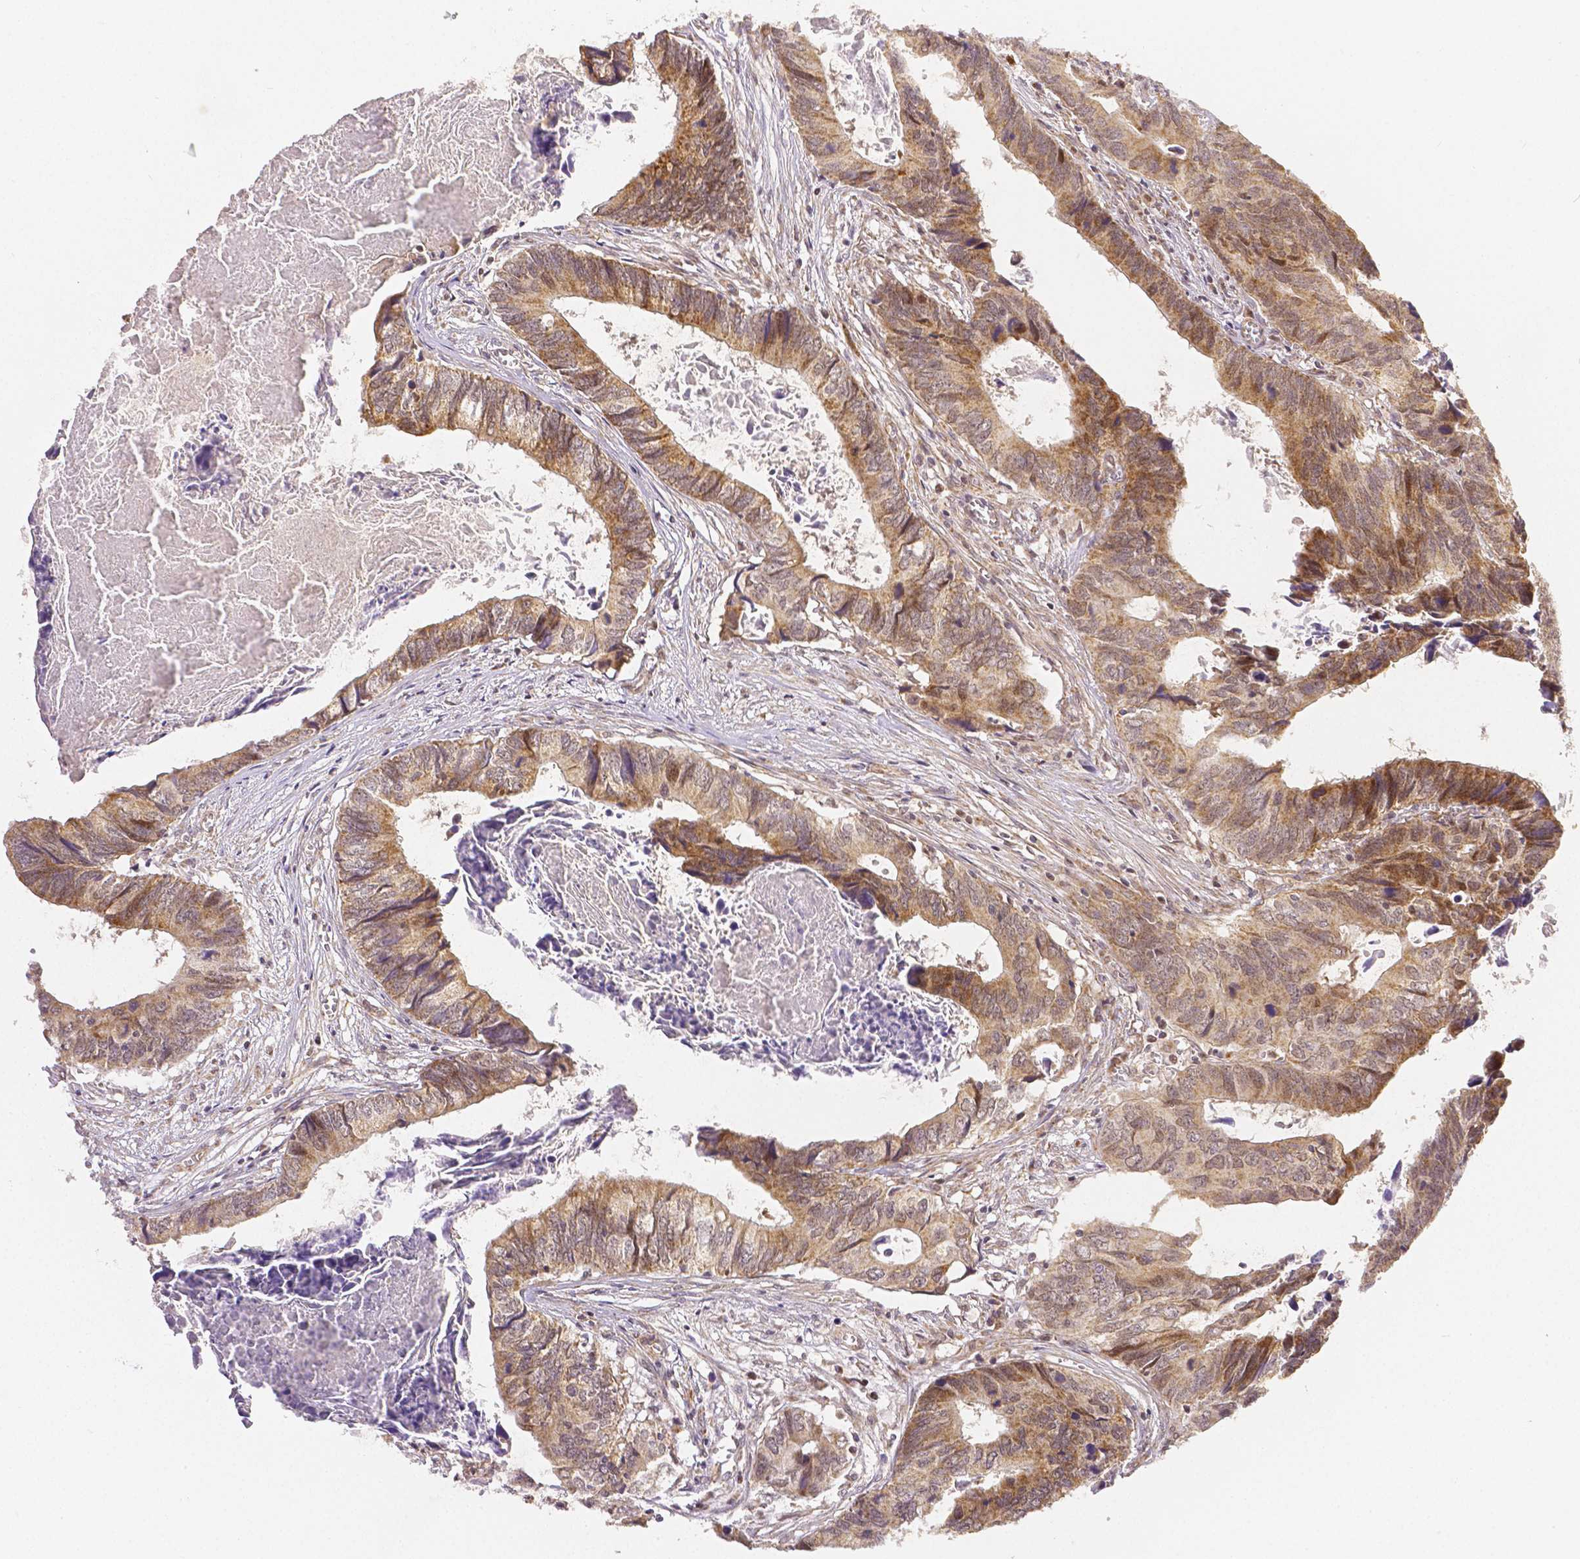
{"staining": {"intensity": "moderate", "quantity": ">75%", "location": "cytoplasmic/membranous,nuclear"}, "tissue": "colorectal cancer", "cell_type": "Tumor cells", "image_type": "cancer", "snomed": [{"axis": "morphology", "description": "Adenocarcinoma, NOS"}, {"axis": "topography", "description": "Colon"}], "caption": "Moderate cytoplasmic/membranous and nuclear positivity for a protein is seen in about >75% of tumor cells of colorectal adenocarcinoma using immunohistochemistry (IHC).", "gene": "RHOT1", "patient": {"sex": "female", "age": 82}}